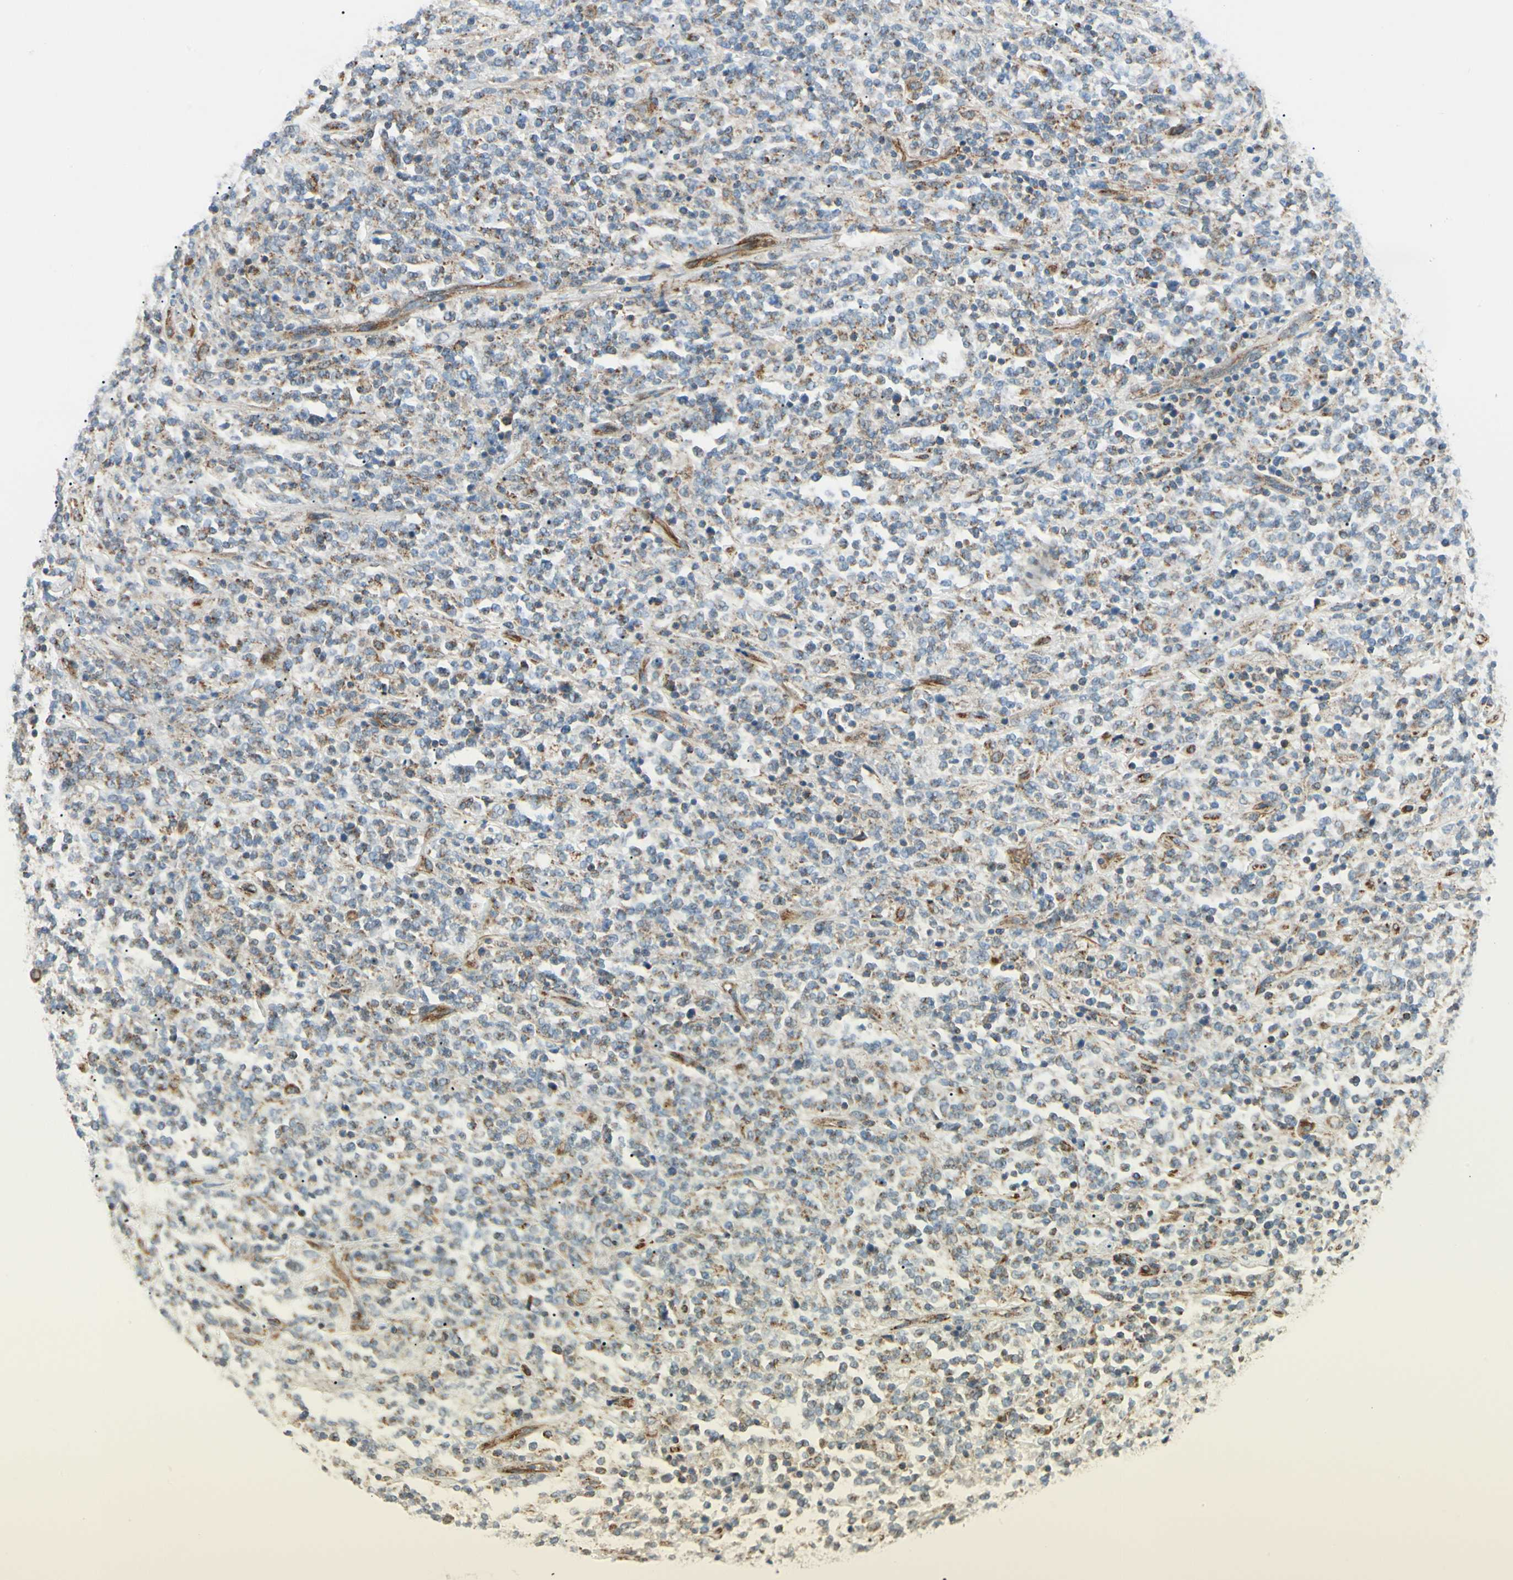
{"staining": {"intensity": "weak", "quantity": "25%-75%", "location": "cytoplasmic/membranous"}, "tissue": "lymphoma", "cell_type": "Tumor cells", "image_type": "cancer", "snomed": [{"axis": "morphology", "description": "Malignant lymphoma, non-Hodgkin's type, High grade"}, {"axis": "topography", "description": "Soft tissue"}], "caption": "Immunohistochemistry (IHC) (DAB (3,3'-diaminobenzidine)) staining of human high-grade malignant lymphoma, non-Hodgkin's type exhibits weak cytoplasmic/membranous protein expression in approximately 25%-75% of tumor cells.", "gene": "TBC1D10A", "patient": {"sex": "male", "age": 18}}